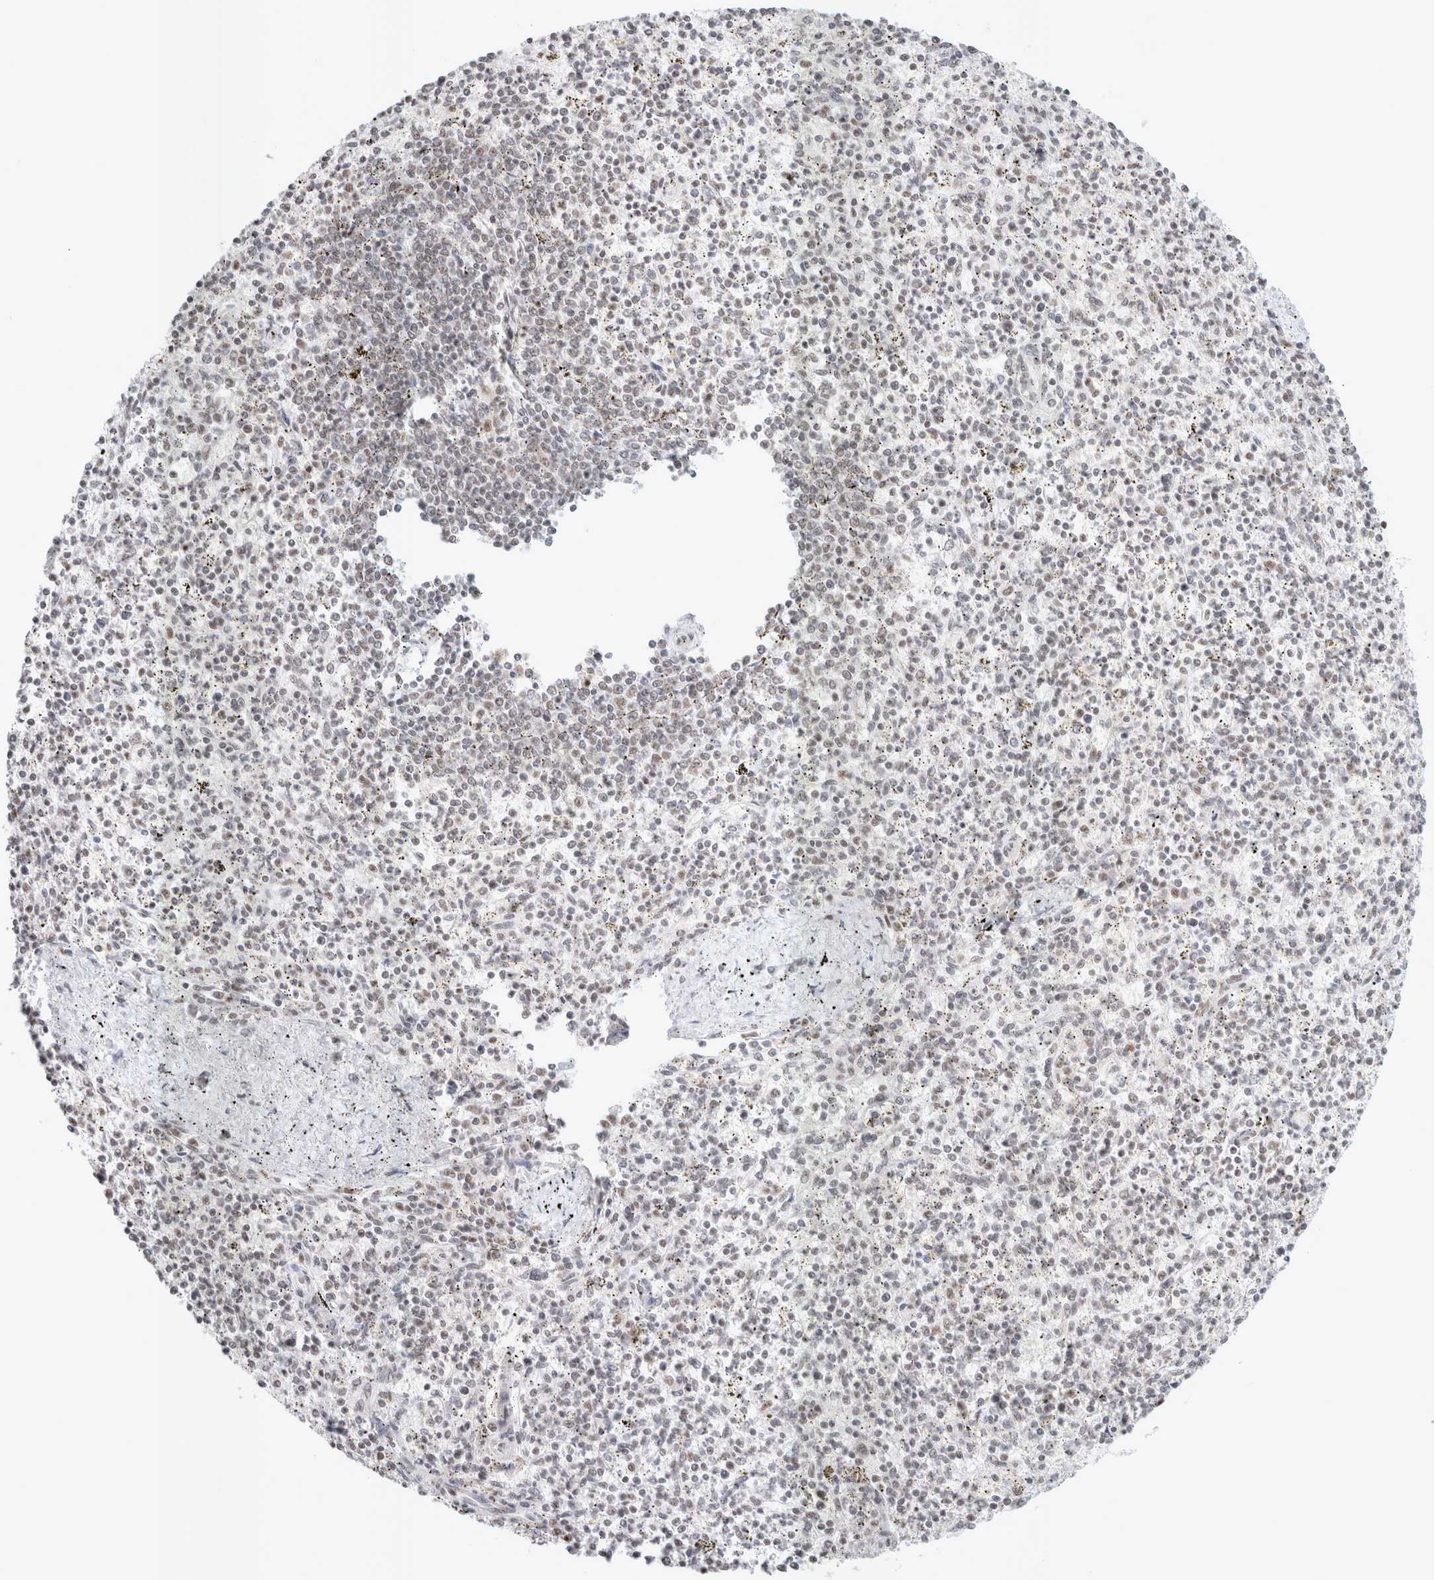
{"staining": {"intensity": "weak", "quantity": "25%-75%", "location": "nuclear"}, "tissue": "spleen", "cell_type": "Cells in red pulp", "image_type": "normal", "snomed": [{"axis": "morphology", "description": "Normal tissue, NOS"}, {"axis": "topography", "description": "Spleen"}], "caption": "IHC photomicrograph of unremarkable spleen stained for a protein (brown), which shows low levels of weak nuclear positivity in about 25%-75% of cells in red pulp.", "gene": "TRMT12", "patient": {"sex": "male", "age": 72}}